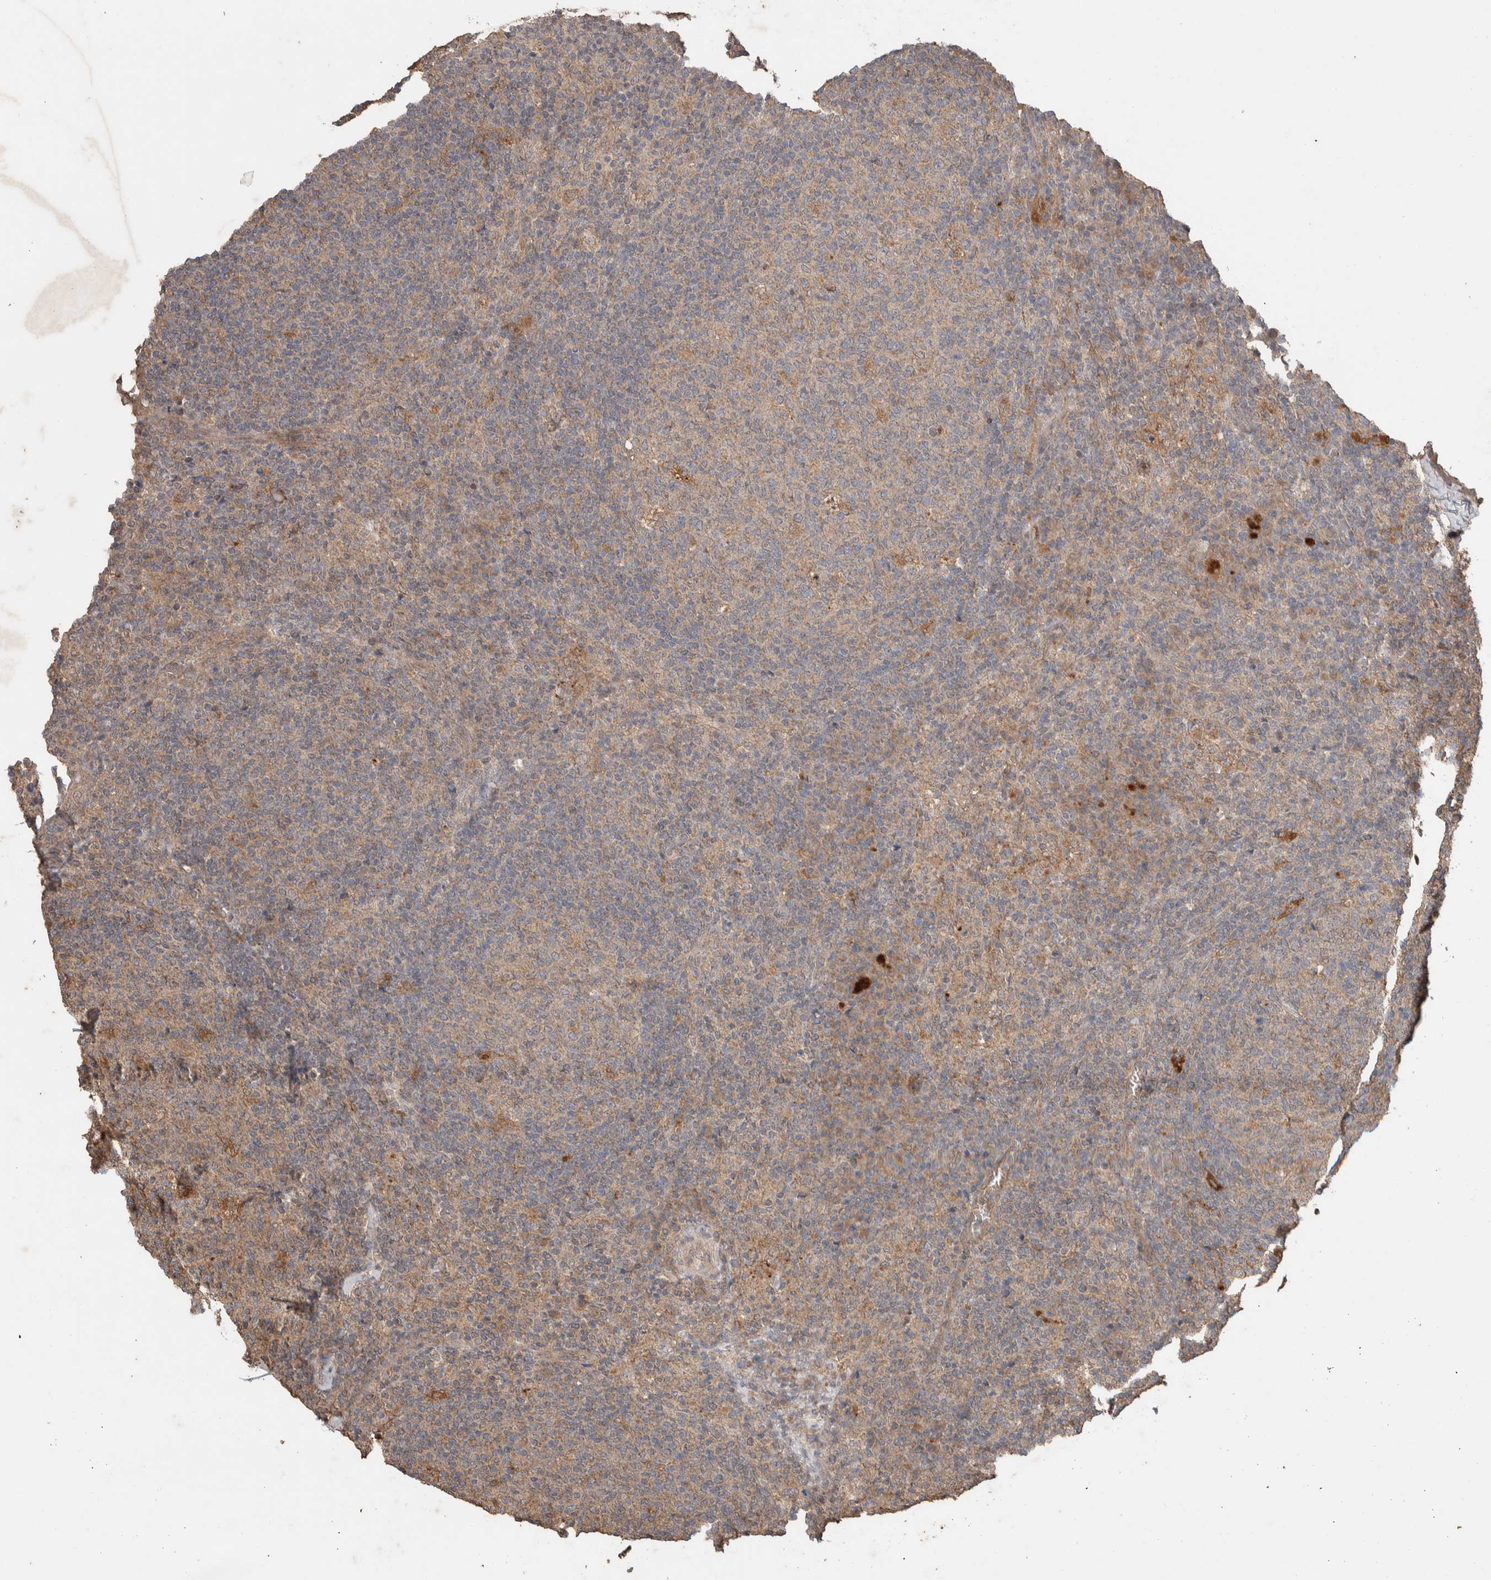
{"staining": {"intensity": "weak", "quantity": "<25%", "location": "cytoplasmic/membranous"}, "tissue": "lymph node", "cell_type": "Germinal center cells", "image_type": "normal", "snomed": [{"axis": "morphology", "description": "Normal tissue, NOS"}, {"axis": "morphology", "description": "Inflammation, NOS"}, {"axis": "topography", "description": "Lymph node"}], "caption": "The IHC image has no significant expression in germinal center cells of lymph node. The staining was performed using DAB (3,3'-diaminobenzidine) to visualize the protein expression in brown, while the nuclei were stained in blue with hematoxylin (Magnification: 20x).", "gene": "KCNJ5", "patient": {"sex": "male", "age": 55}}